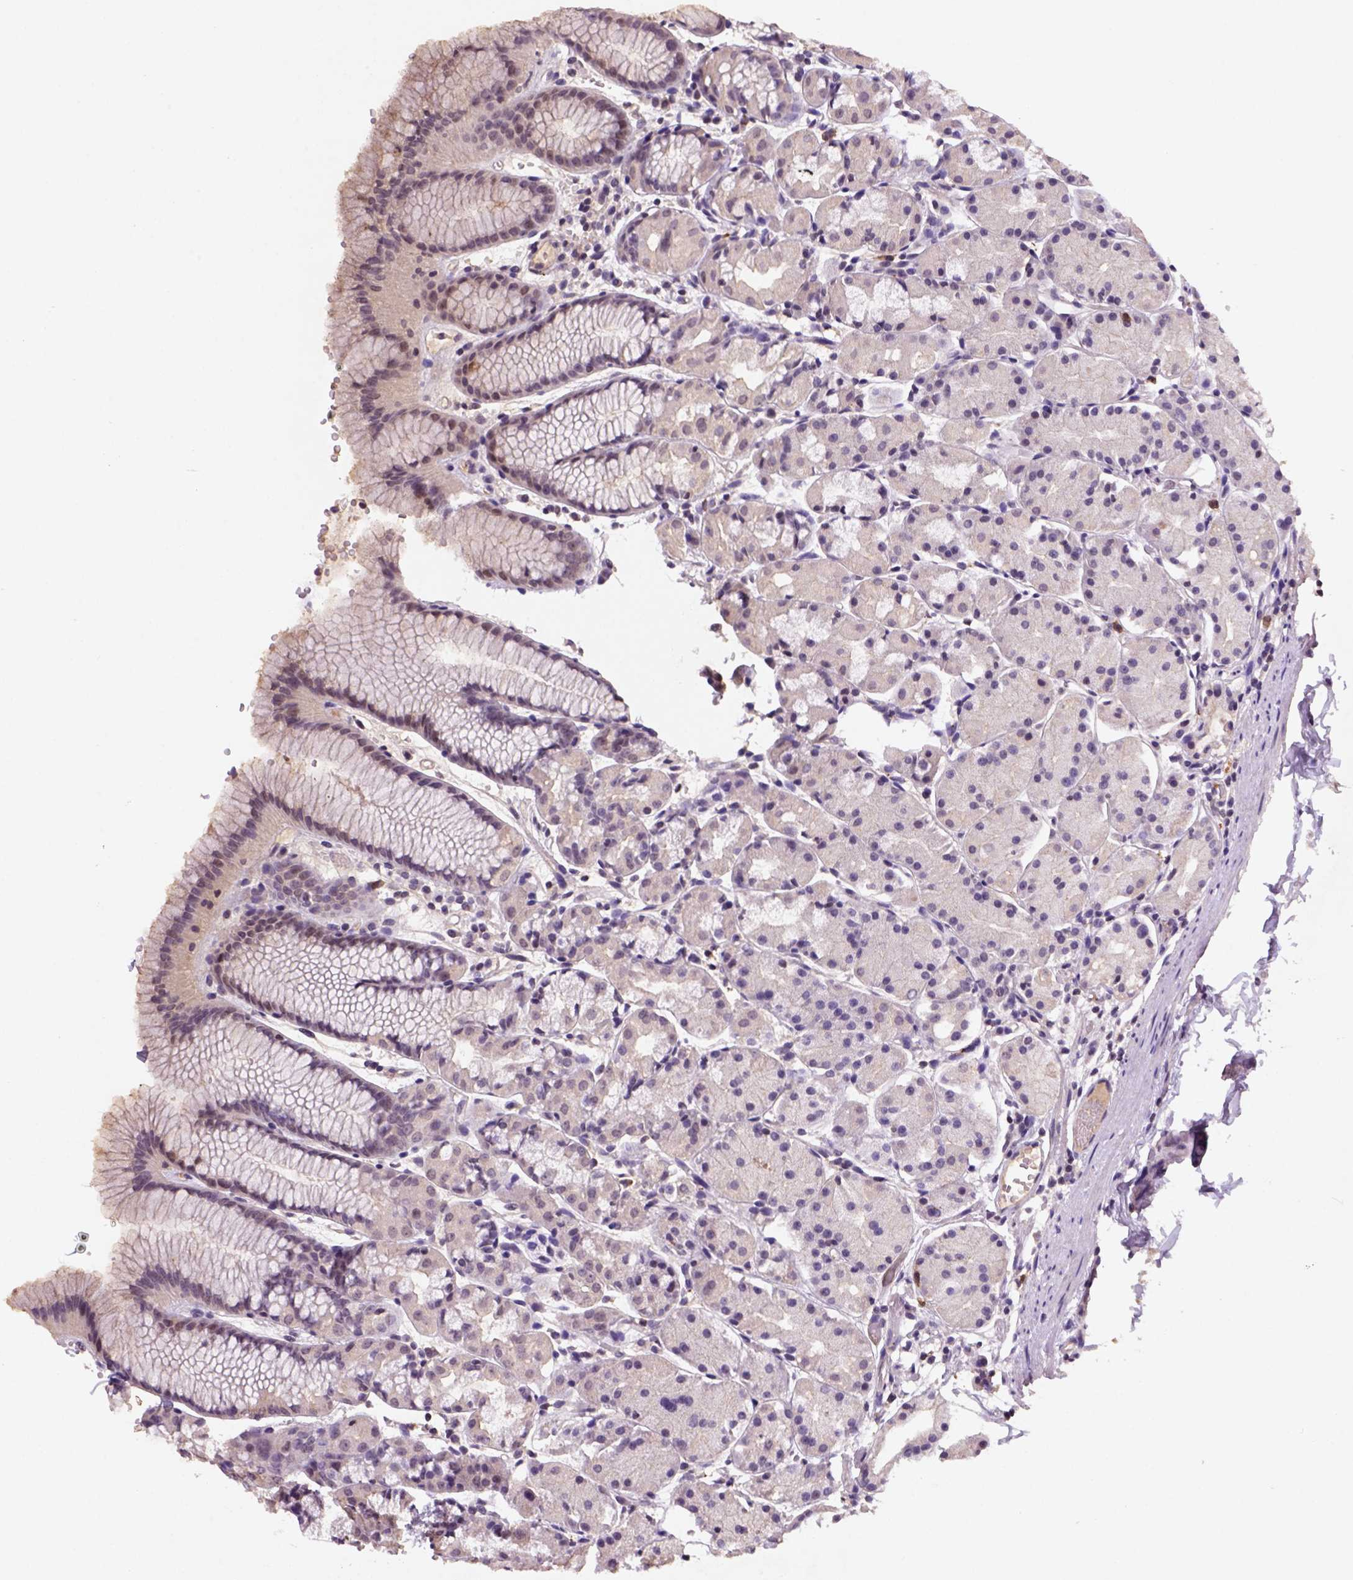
{"staining": {"intensity": "weak", "quantity": ">75%", "location": "cytoplasmic/membranous,nuclear"}, "tissue": "stomach", "cell_type": "Glandular cells", "image_type": "normal", "snomed": [{"axis": "morphology", "description": "Normal tissue, NOS"}, {"axis": "topography", "description": "Stomach, upper"}], "caption": "Normal stomach was stained to show a protein in brown. There is low levels of weak cytoplasmic/membranous,nuclear positivity in approximately >75% of glandular cells. Using DAB (brown) and hematoxylin (blue) stains, captured at high magnification using brightfield microscopy.", "gene": "SCML4", "patient": {"sex": "male", "age": 47}}